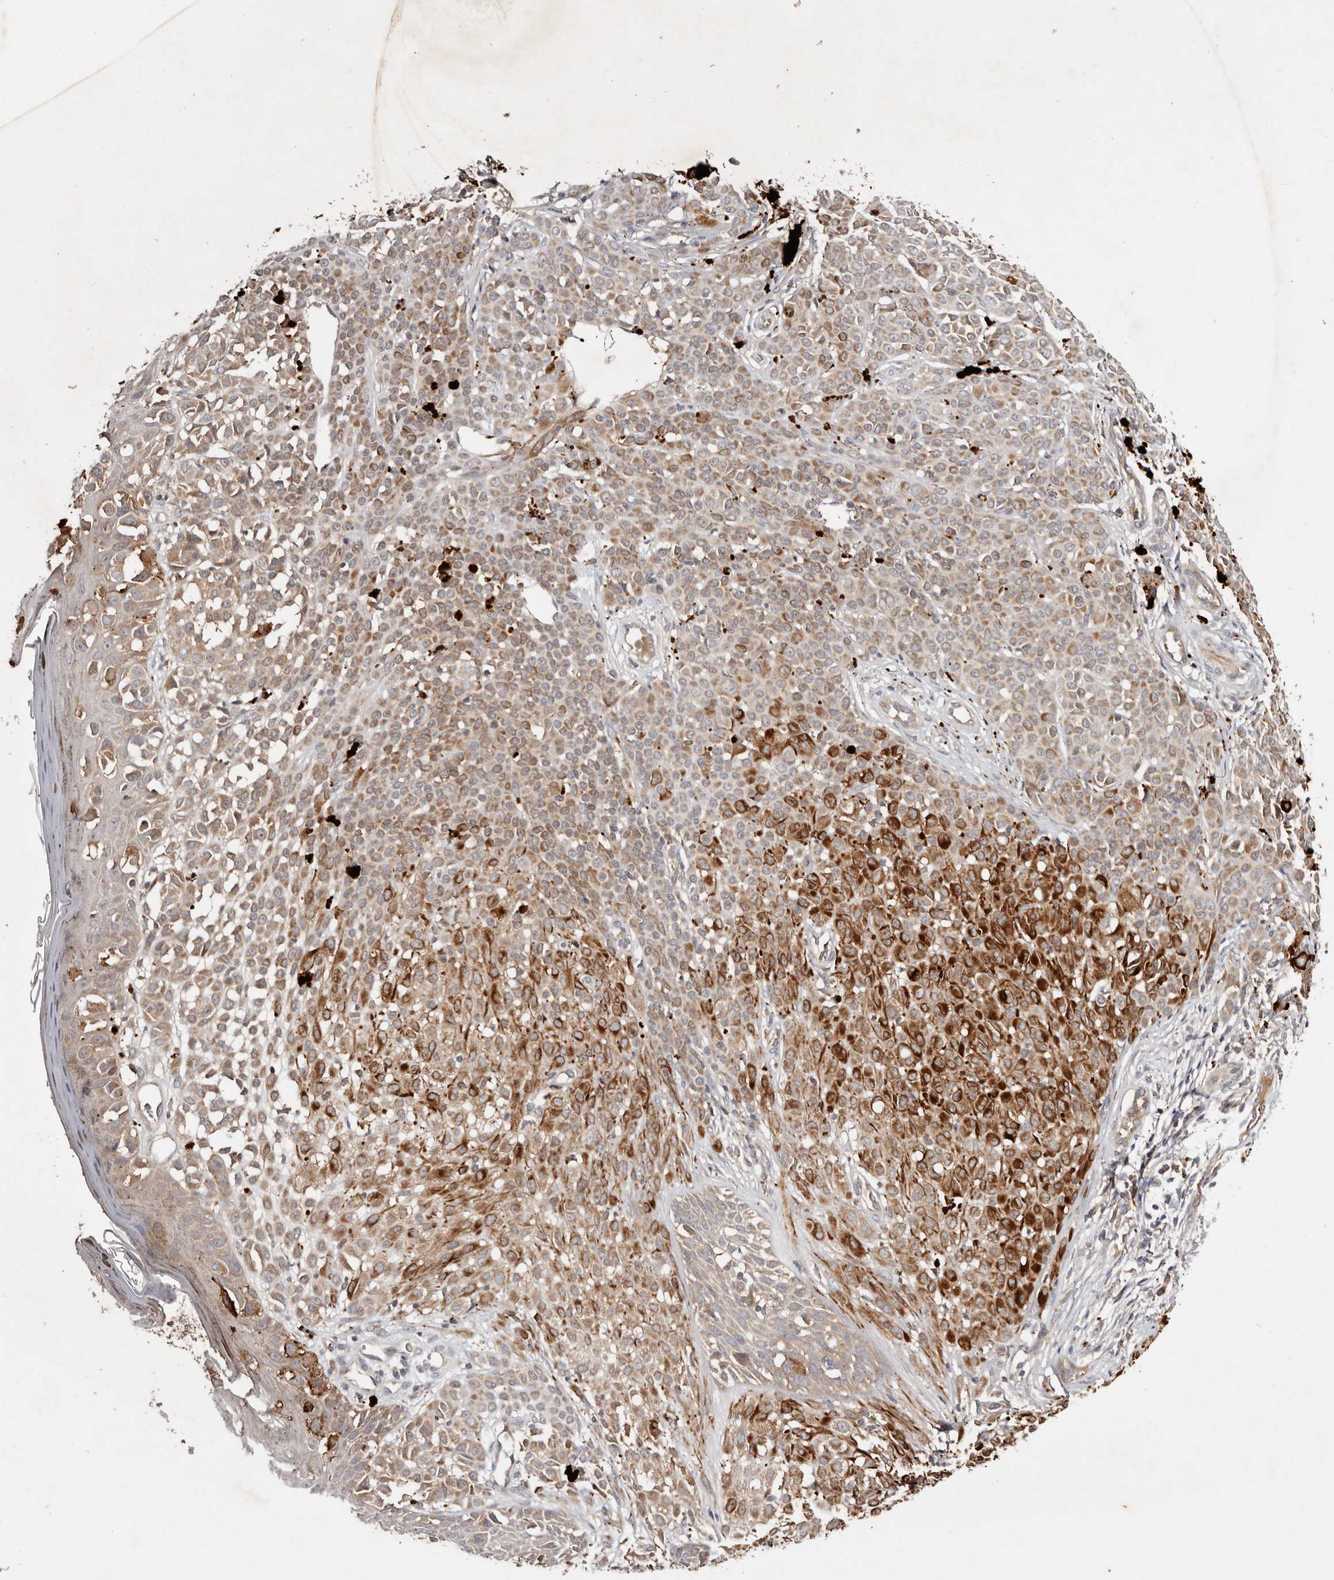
{"staining": {"intensity": "moderate", "quantity": ">75%", "location": "cytoplasmic/membranous"}, "tissue": "melanoma", "cell_type": "Tumor cells", "image_type": "cancer", "snomed": [{"axis": "morphology", "description": "Malignant melanoma, NOS"}, {"axis": "topography", "description": "Skin of leg"}], "caption": "Immunohistochemical staining of malignant melanoma demonstrates medium levels of moderate cytoplasmic/membranous expression in approximately >75% of tumor cells.", "gene": "PKIB", "patient": {"sex": "female", "age": 72}}